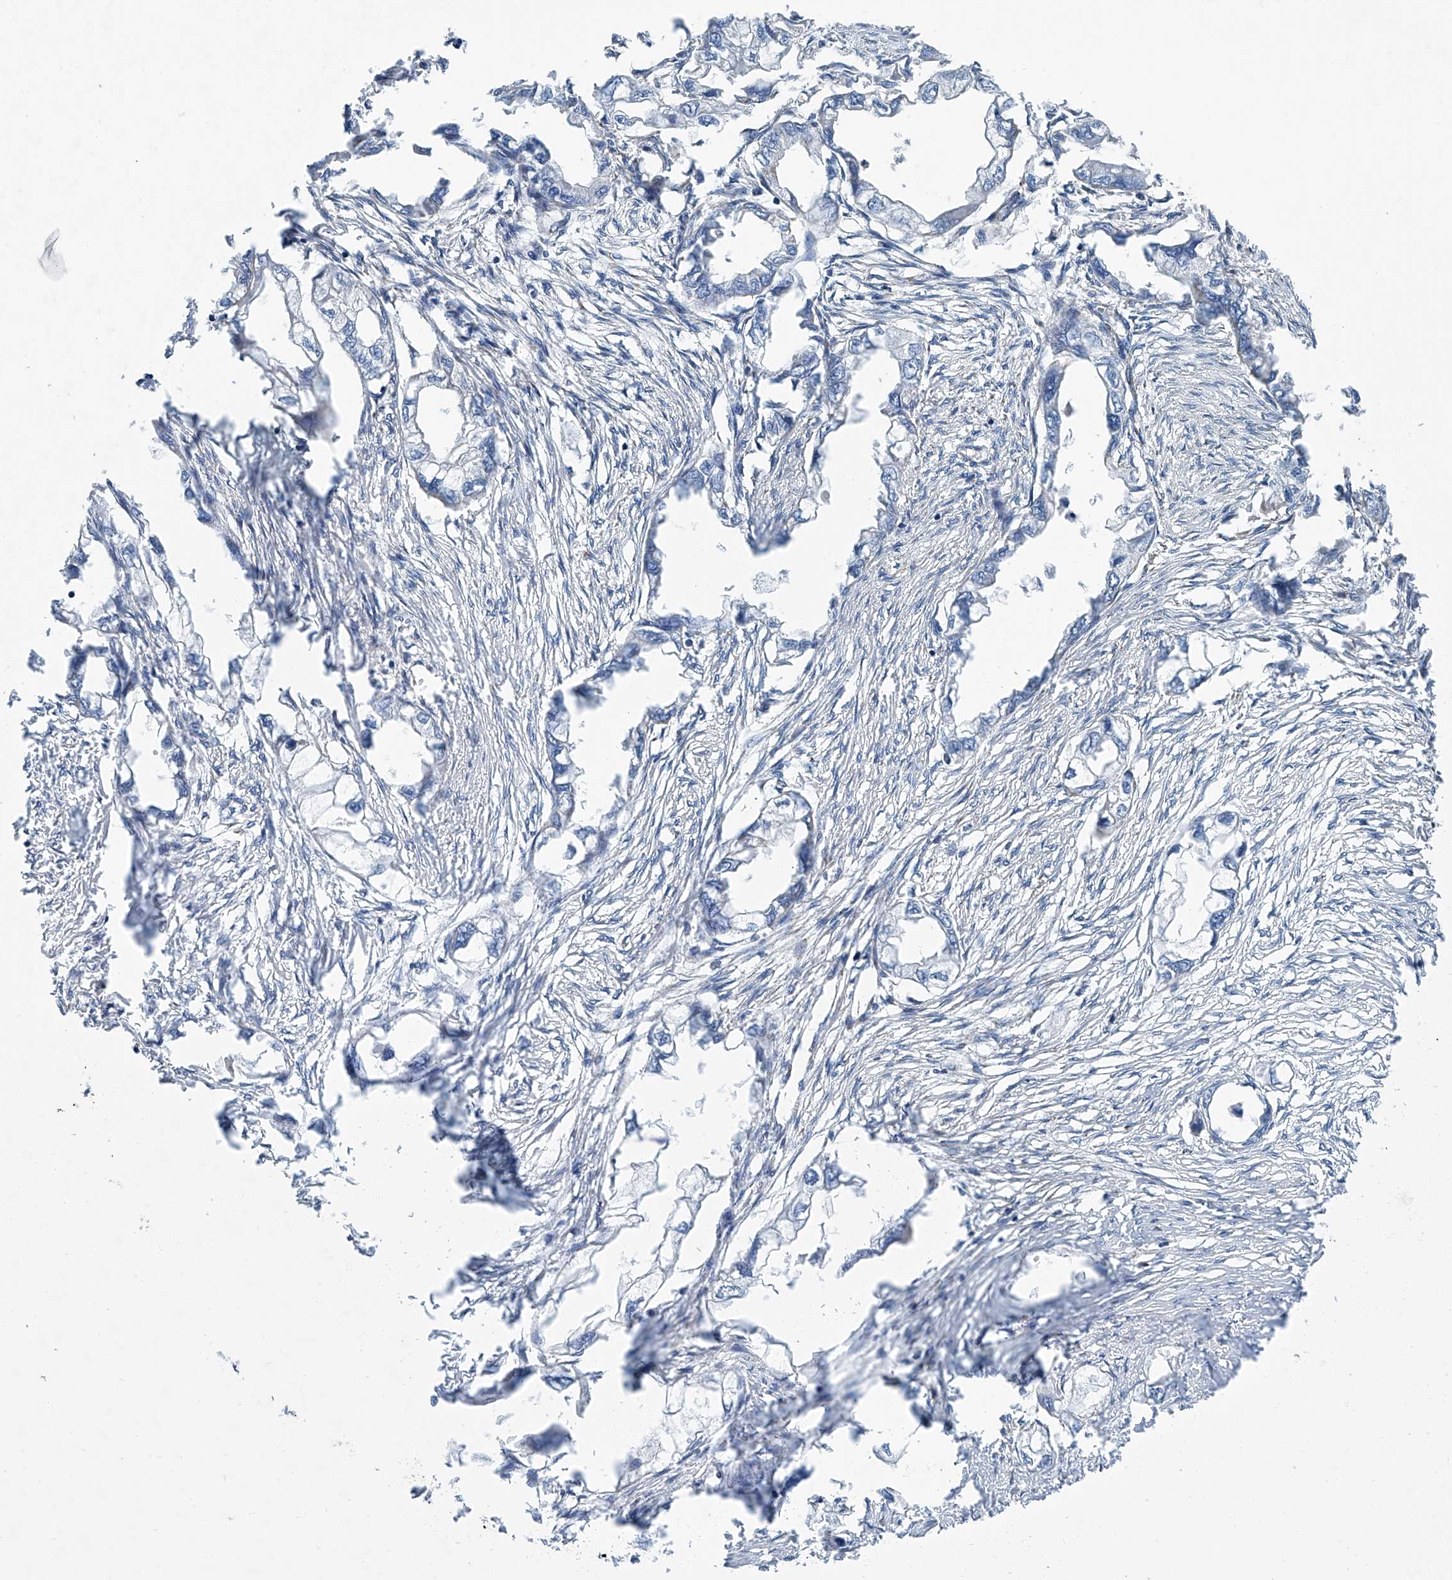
{"staining": {"intensity": "negative", "quantity": "none", "location": "none"}, "tissue": "endometrial cancer", "cell_type": "Tumor cells", "image_type": "cancer", "snomed": [{"axis": "morphology", "description": "Adenocarcinoma, NOS"}, {"axis": "morphology", "description": "Adenocarcinoma, metastatic, NOS"}, {"axis": "topography", "description": "Adipose tissue"}, {"axis": "topography", "description": "Endometrium"}], "caption": "Immunohistochemical staining of metastatic adenocarcinoma (endometrial) shows no significant positivity in tumor cells. (DAB immunohistochemistry with hematoxylin counter stain).", "gene": "MT-ND1", "patient": {"sex": "female", "age": 67}}